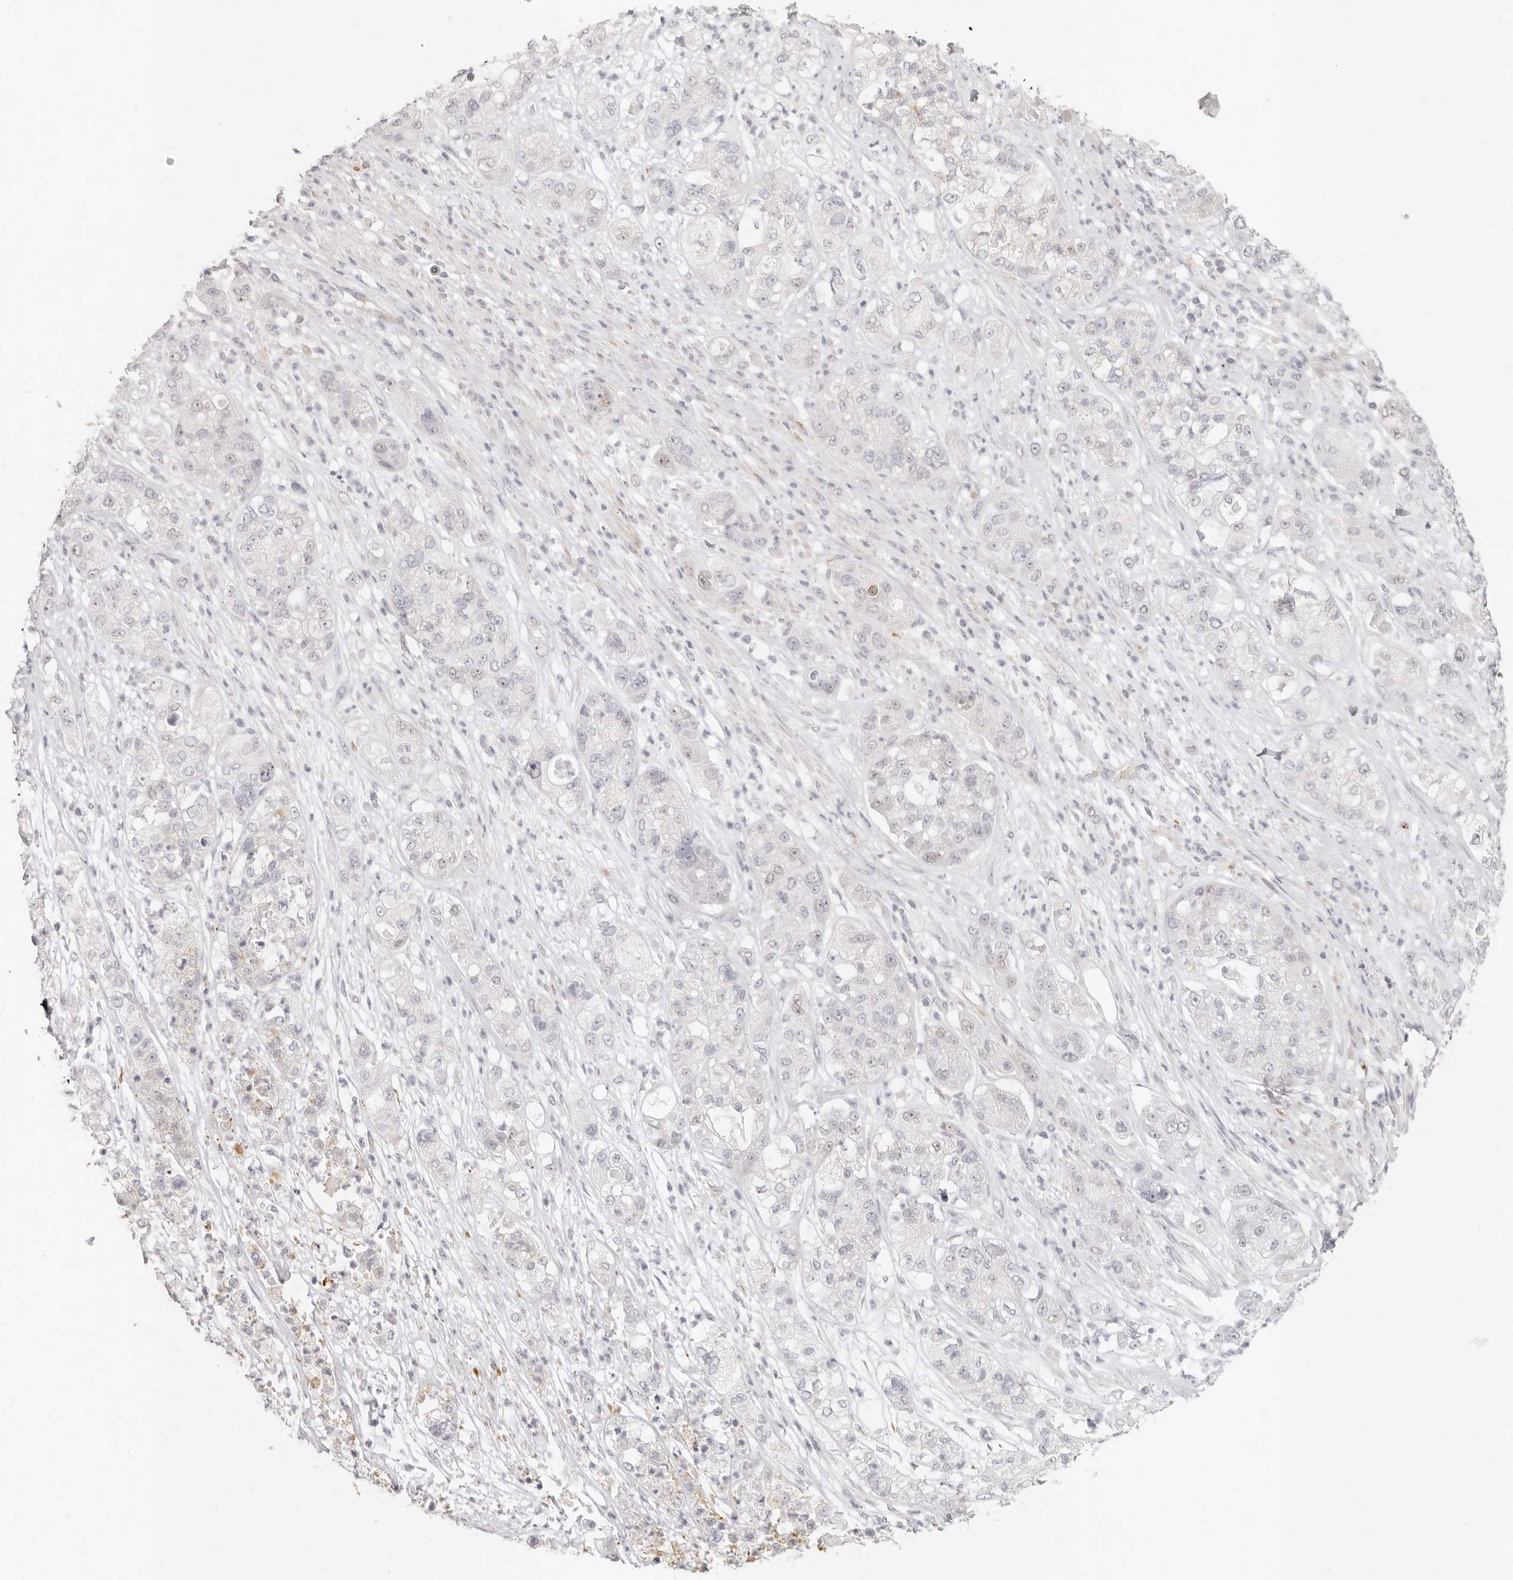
{"staining": {"intensity": "negative", "quantity": "none", "location": "none"}, "tissue": "pancreatic cancer", "cell_type": "Tumor cells", "image_type": "cancer", "snomed": [{"axis": "morphology", "description": "Adenocarcinoma, NOS"}, {"axis": "topography", "description": "Pancreas"}], "caption": "An immunohistochemistry micrograph of pancreatic cancer (adenocarcinoma) is shown. There is no staining in tumor cells of pancreatic cancer (adenocarcinoma).", "gene": "NIBAN1", "patient": {"sex": "female", "age": 78}}